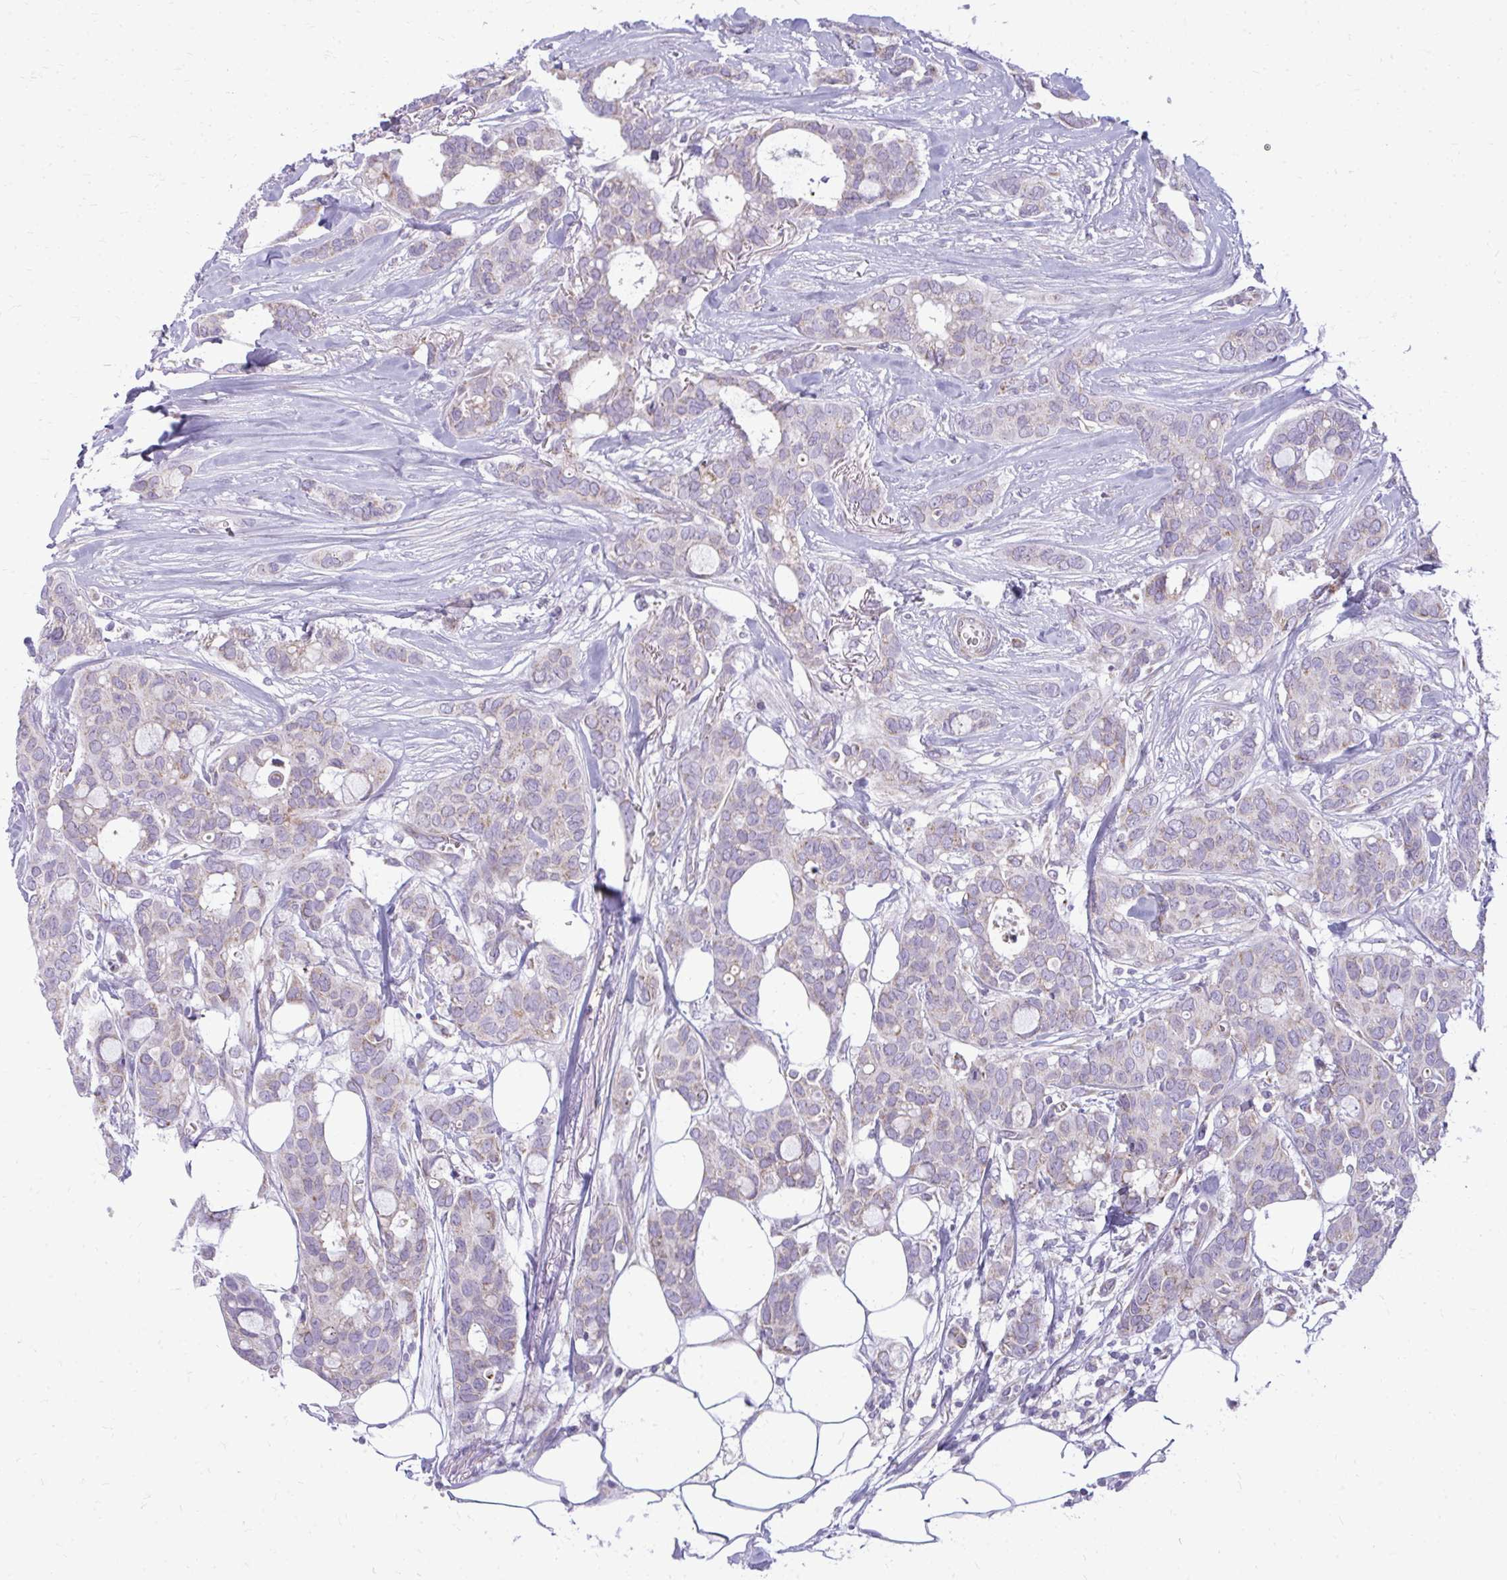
{"staining": {"intensity": "negative", "quantity": "none", "location": "none"}, "tissue": "breast cancer", "cell_type": "Tumor cells", "image_type": "cancer", "snomed": [{"axis": "morphology", "description": "Duct carcinoma"}, {"axis": "topography", "description": "Breast"}], "caption": "Protein analysis of breast cancer (invasive ductal carcinoma) shows no significant staining in tumor cells.", "gene": "IFIT1", "patient": {"sex": "female", "age": 84}}